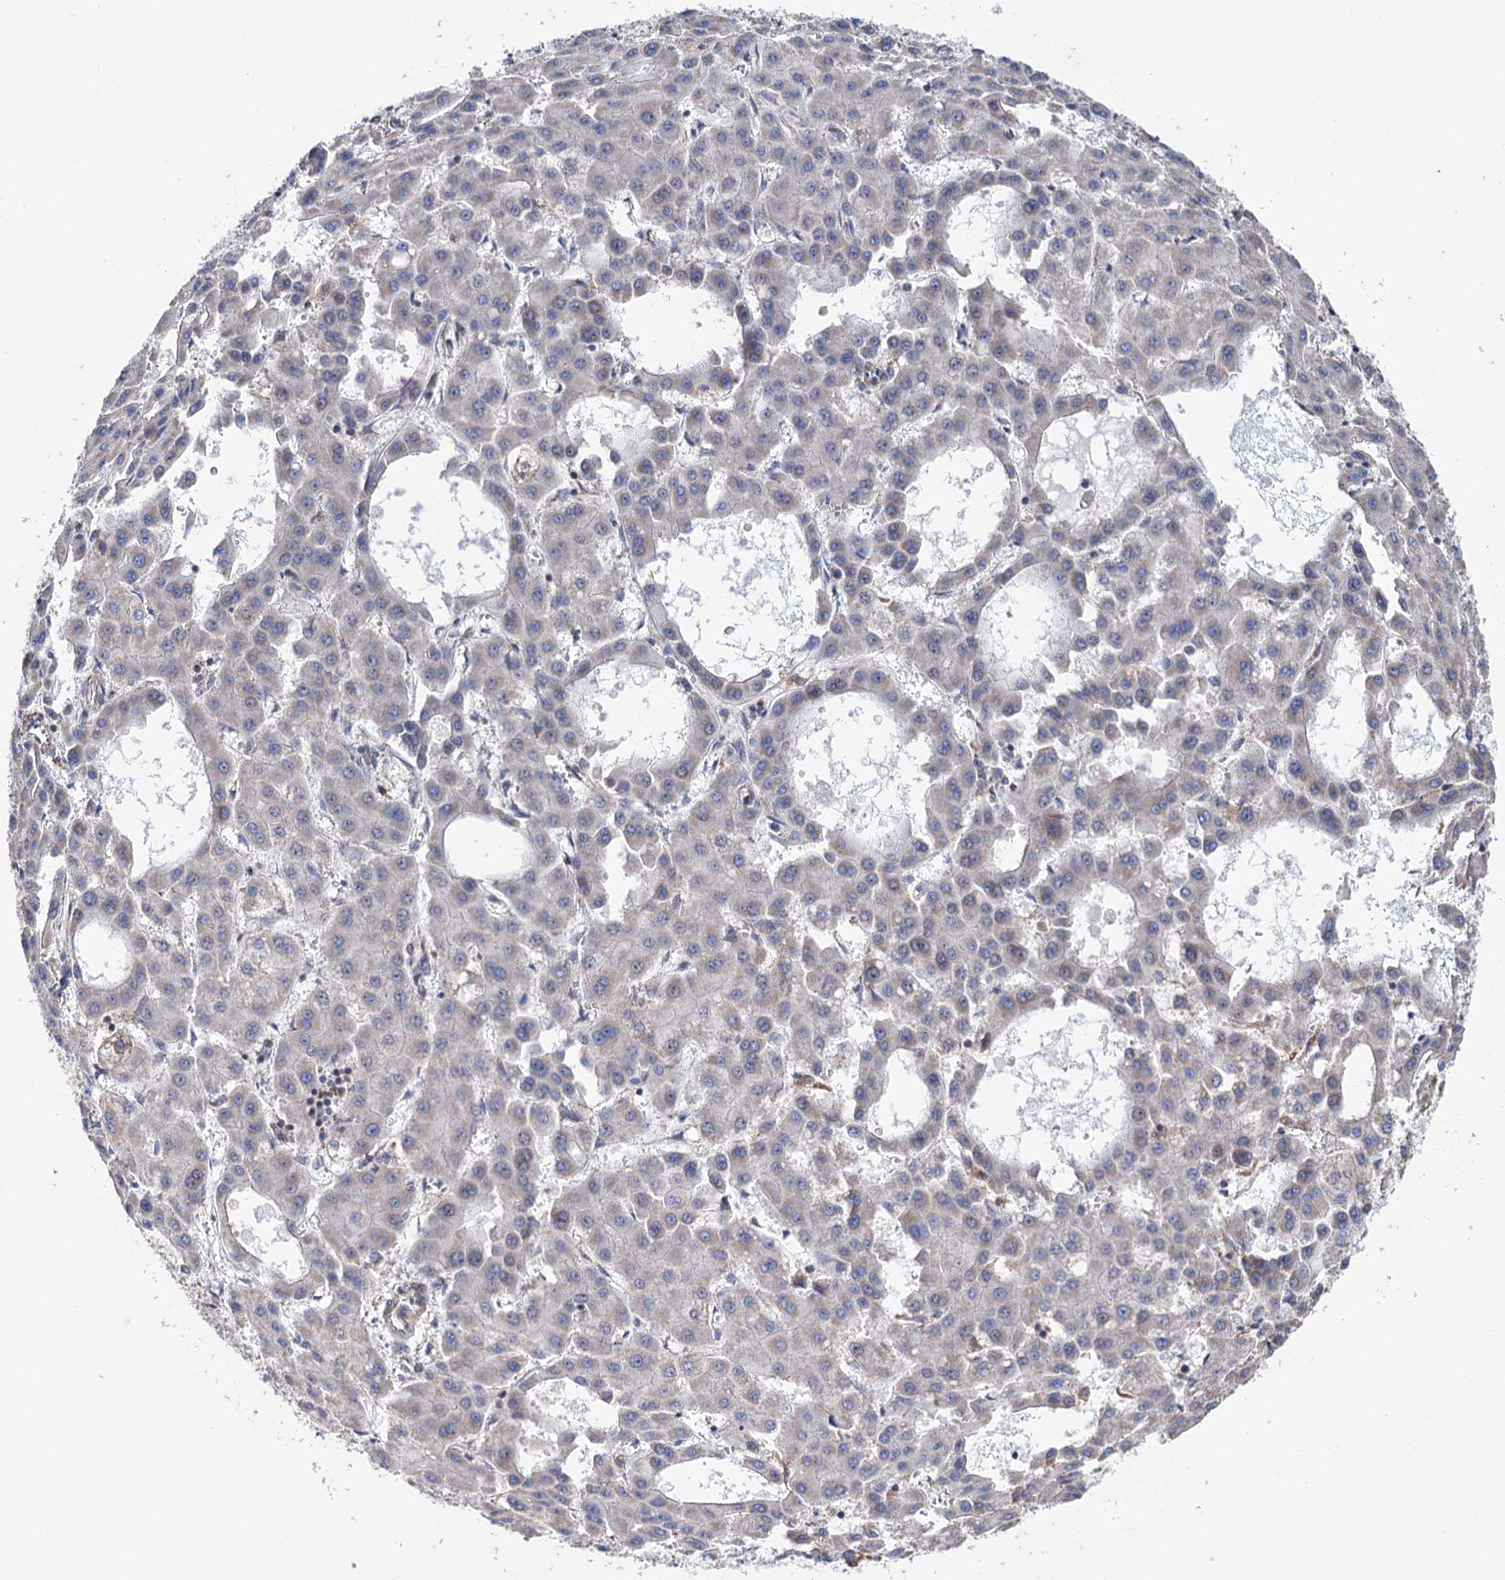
{"staining": {"intensity": "weak", "quantity": "<25%", "location": "cytoplasmic/membranous"}, "tissue": "liver cancer", "cell_type": "Tumor cells", "image_type": "cancer", "snomed": [{"axis": "morphology", "description": "Carcinoma, Hepatocellular, NOS"}, {"axis": "topography", "description": "Liver"}], "caption": "IHC micrograph of neoplastic tissue: hepatocellular carcinoma (liver) stained with DAB (3,3'-diaminobenzidine) displays no significant protein staining in tumor cells.", "gene": "SUCLA2", "patient": {"sex": "male", "age": 47}}